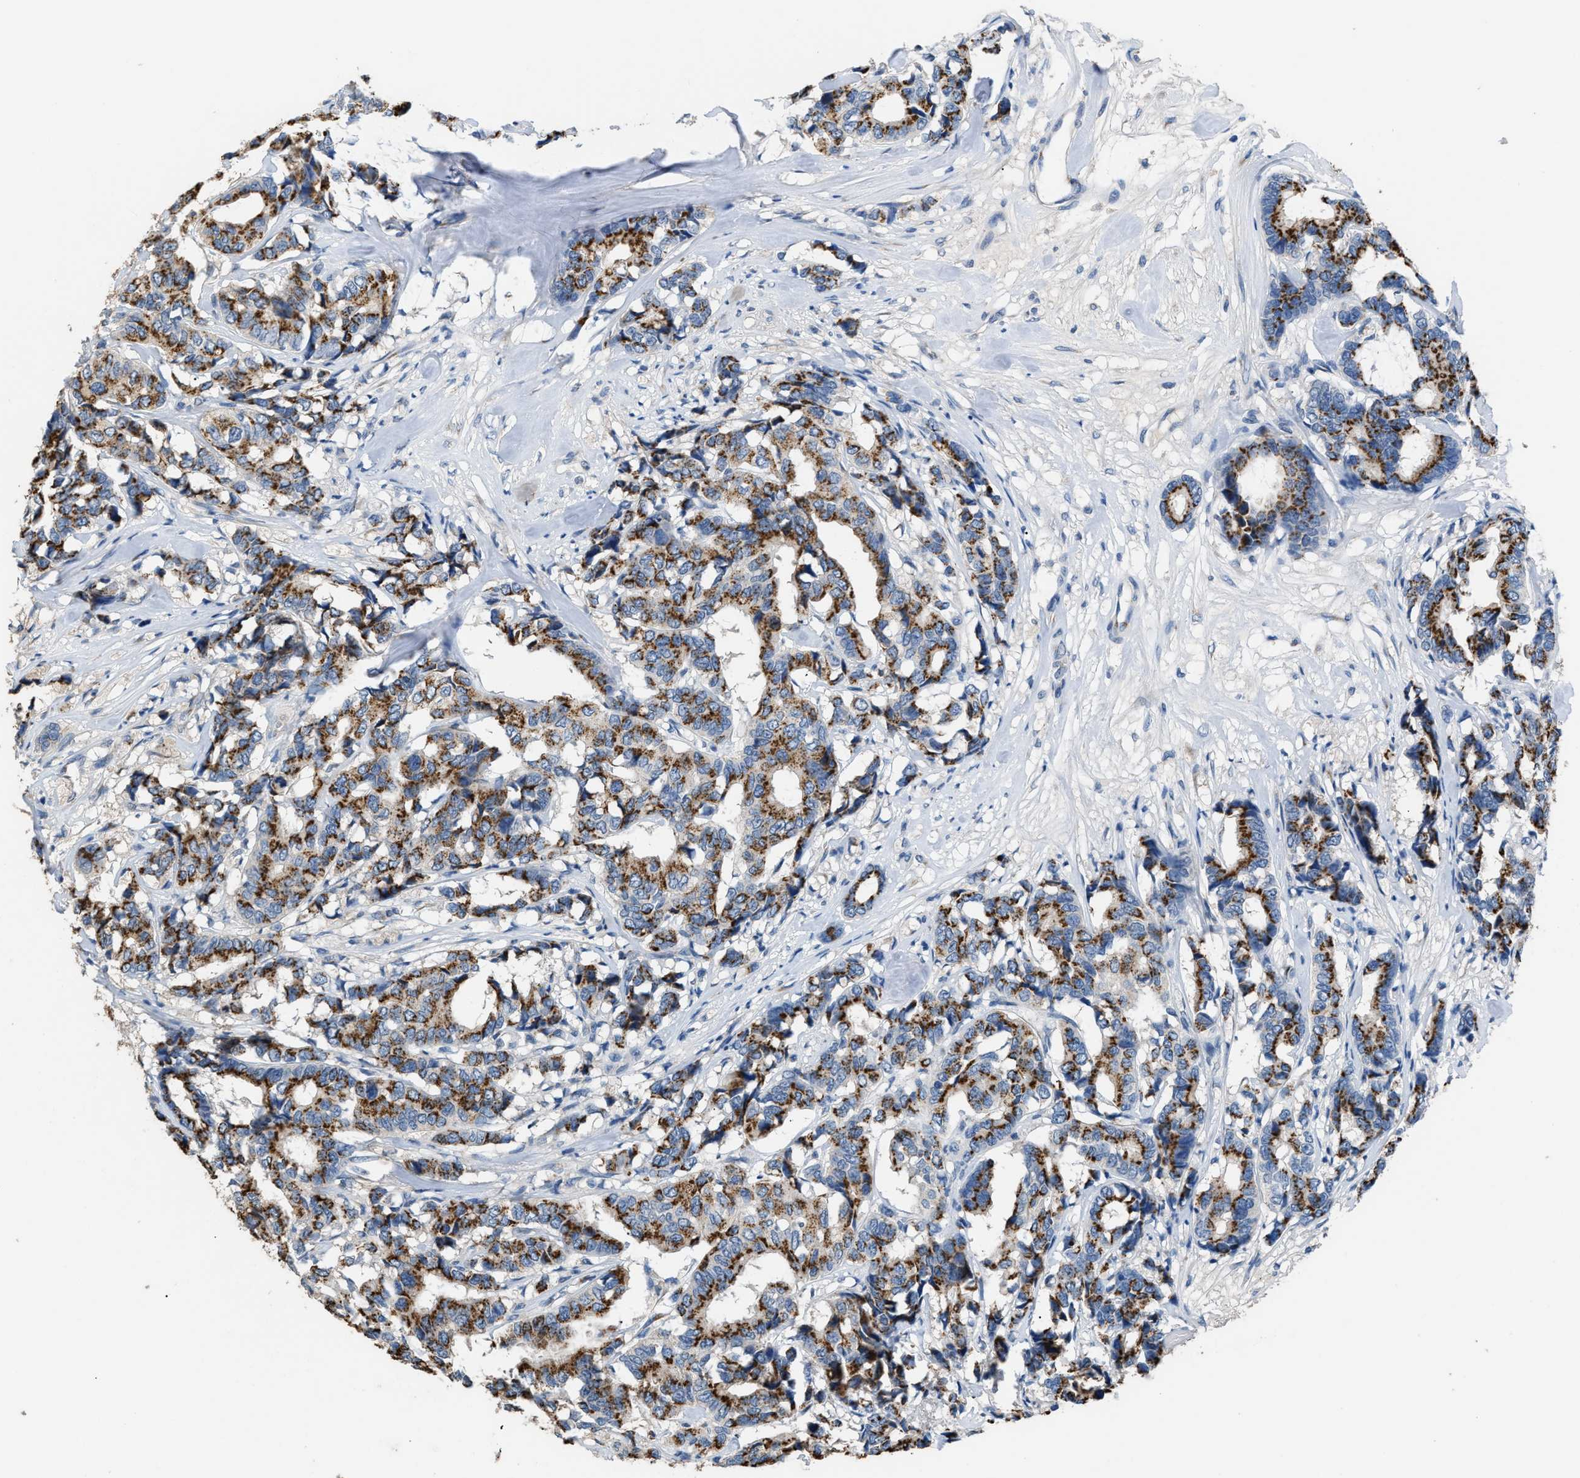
{"staining": {"intensity": "strong", "quantity": ">75%", "location": "cytoplasmic/membranous"}, "tissue": "breast cancer", "cell_type": "Tumor cells", "image_type": "cancer", "snomed": [{"axis": "morphology", "description": "Duct carcinoma"}, {"axis": "topography", "description": "Breast"}], "caption": "Immunohistochemical staining of human breast cancer exhibits high levels of strong cytoplasmic/membranous protein positivity in about >75% of tumor cells.", "gene": "GOLM1", "patient": {"sex": "female", "age": 87}}